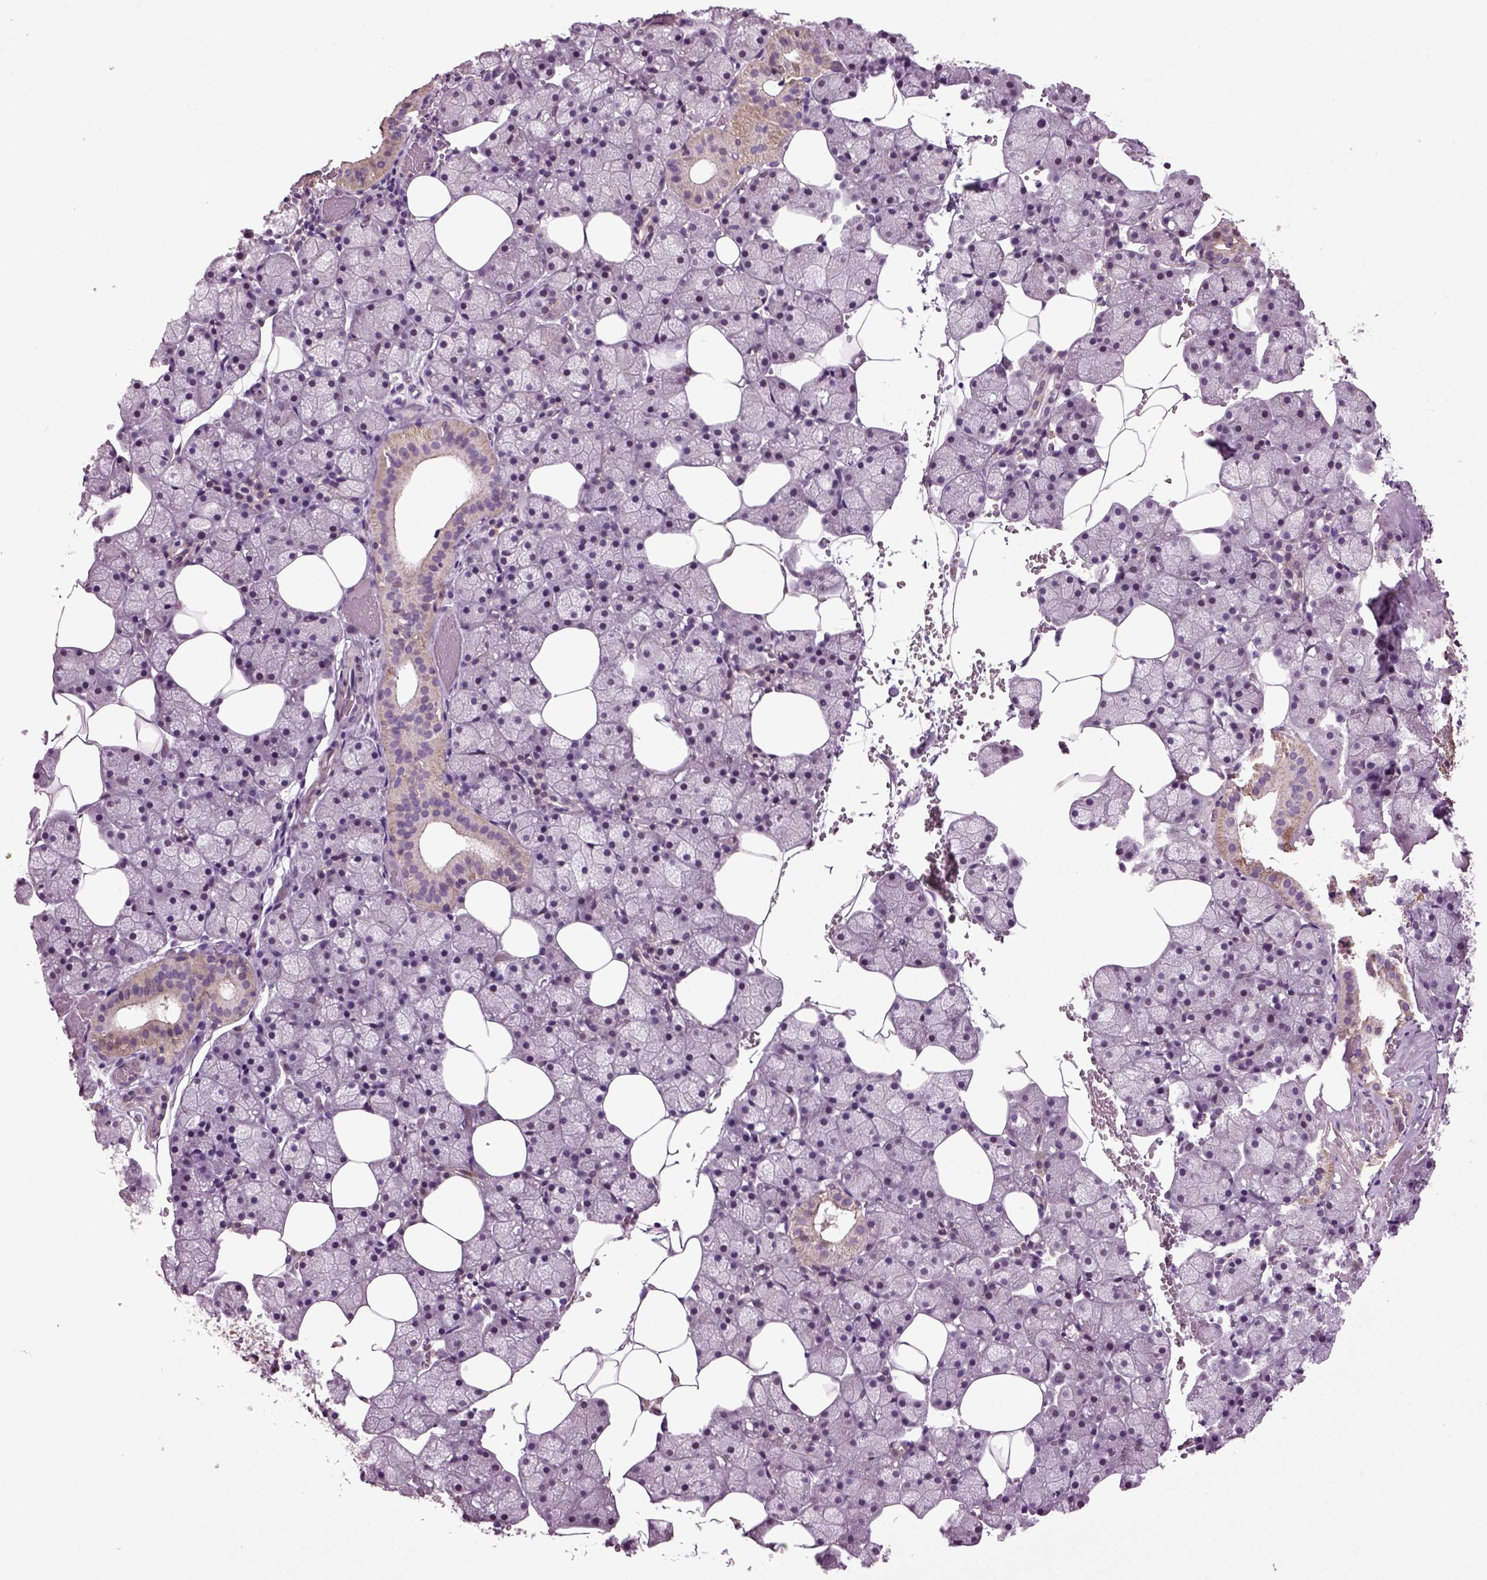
{"staining": {"intensity": "moderate", "quantity": "<25%", "location": "cytoplasmic/membranous"}, "tissue": "salivary gland", "cell_type": "Glandular cells", "image_type": "normal", "snomed": [{"axis": "morphology", "description": "Normal tissue, NOS"}, {"axis": "topography", "description": "Salivary gland"}], "caption": "A low amount of moderate cytoplasmic/membranous positivity is present in about <25% of glandular cells in normal salivary gland. Ihc stains the protein of interest in brown and the nuclei are stained blue.", "gene": "HAGHL", "patient": {"sex": "male", "age": 38}}